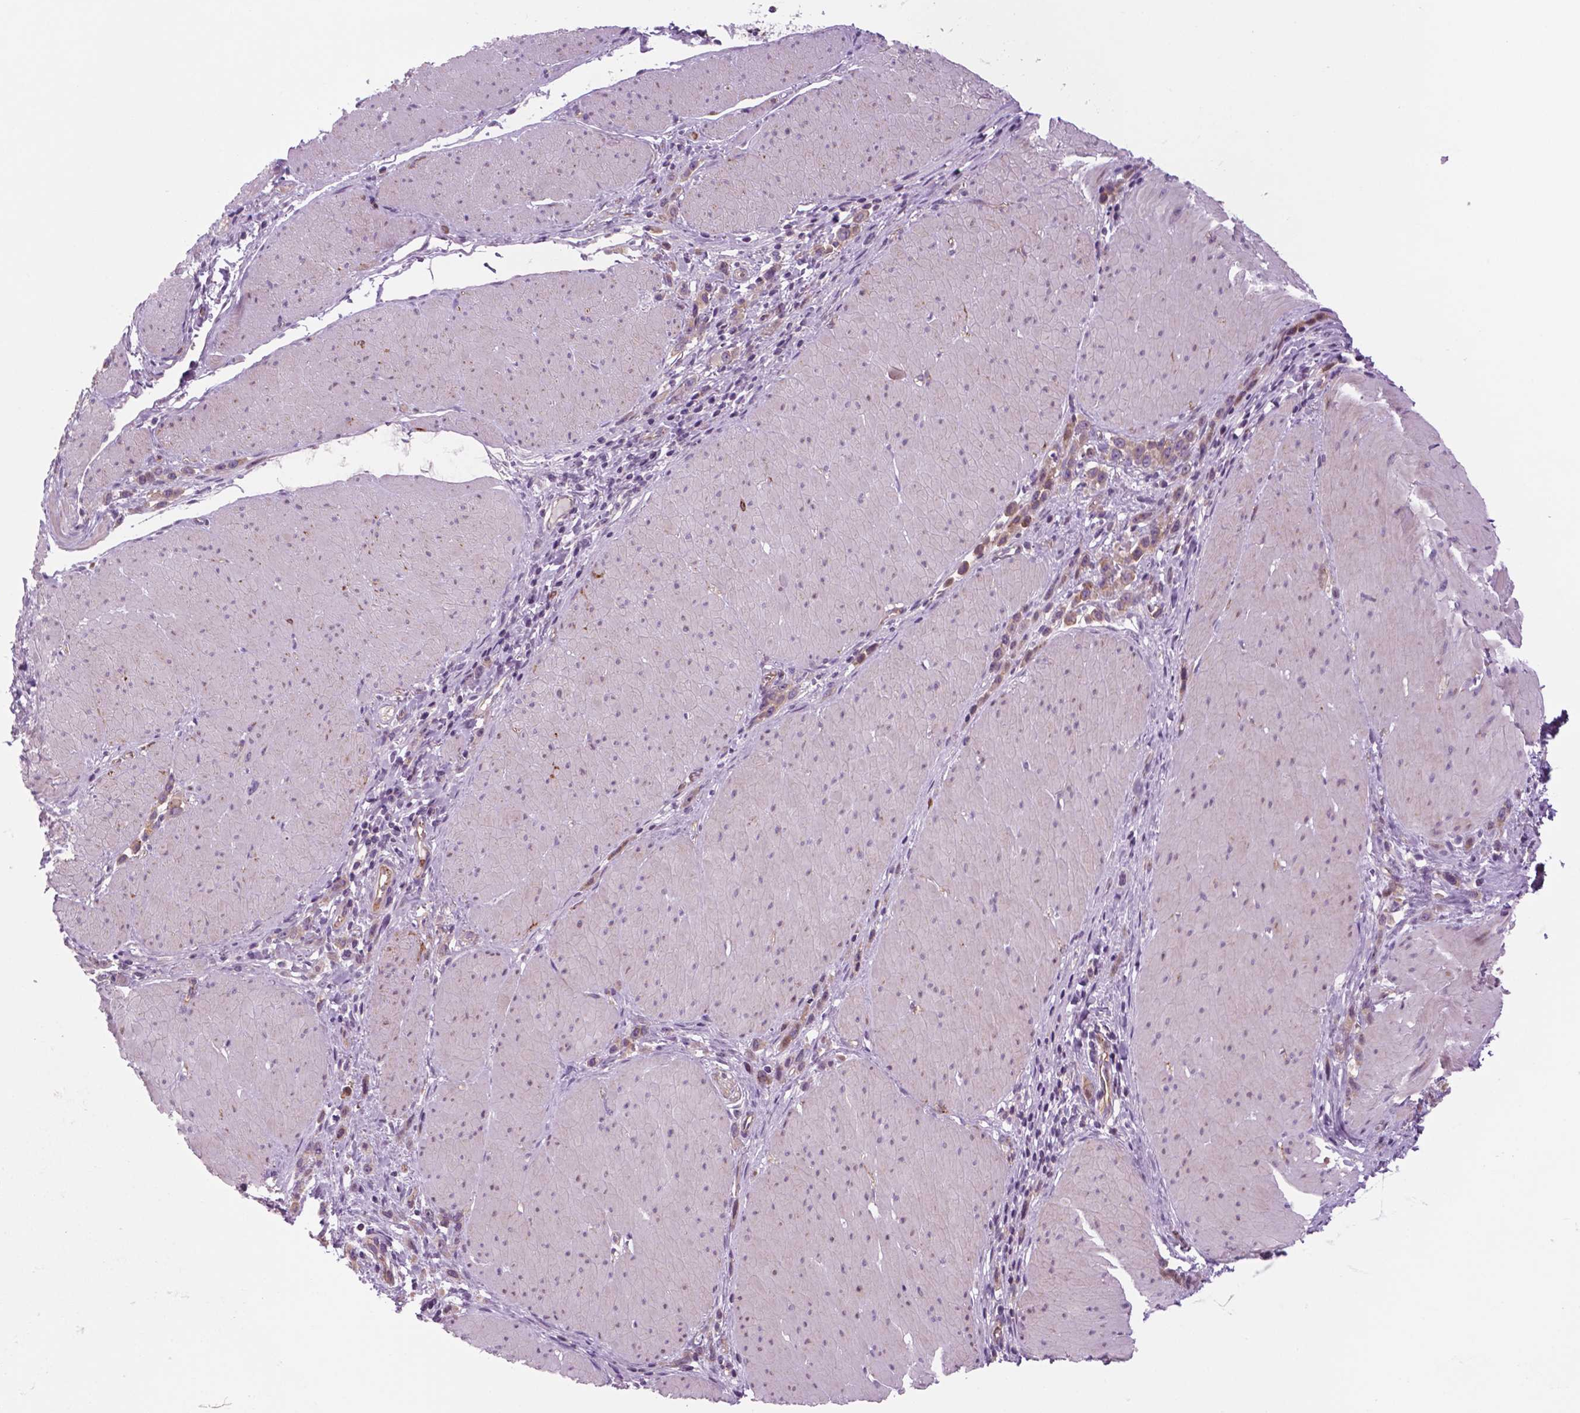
{"staining": {"intensity": "weak", "quantity": ">75%", "location": "cytoplasmic/membranous"}, "tissue": "stomach cancer", "cell_type": "Tumor cells", "image_type": "cancer", "snomed": [{"axis": "morphology", "description": "Adenocarcinoma, NOS"}, {"axis": "topography", "description": "Stomach"}], "caption": "Protein expression analysis of human stomach adenocarcinoma reveals weak cytoplasmic/membranous expression in approximately >75% of tumor cells. The protein of interest is shown in brown color, while the nuclei are stained blue.", "gene": "RND3", "patient": {"sex": "male", "age": 47}}